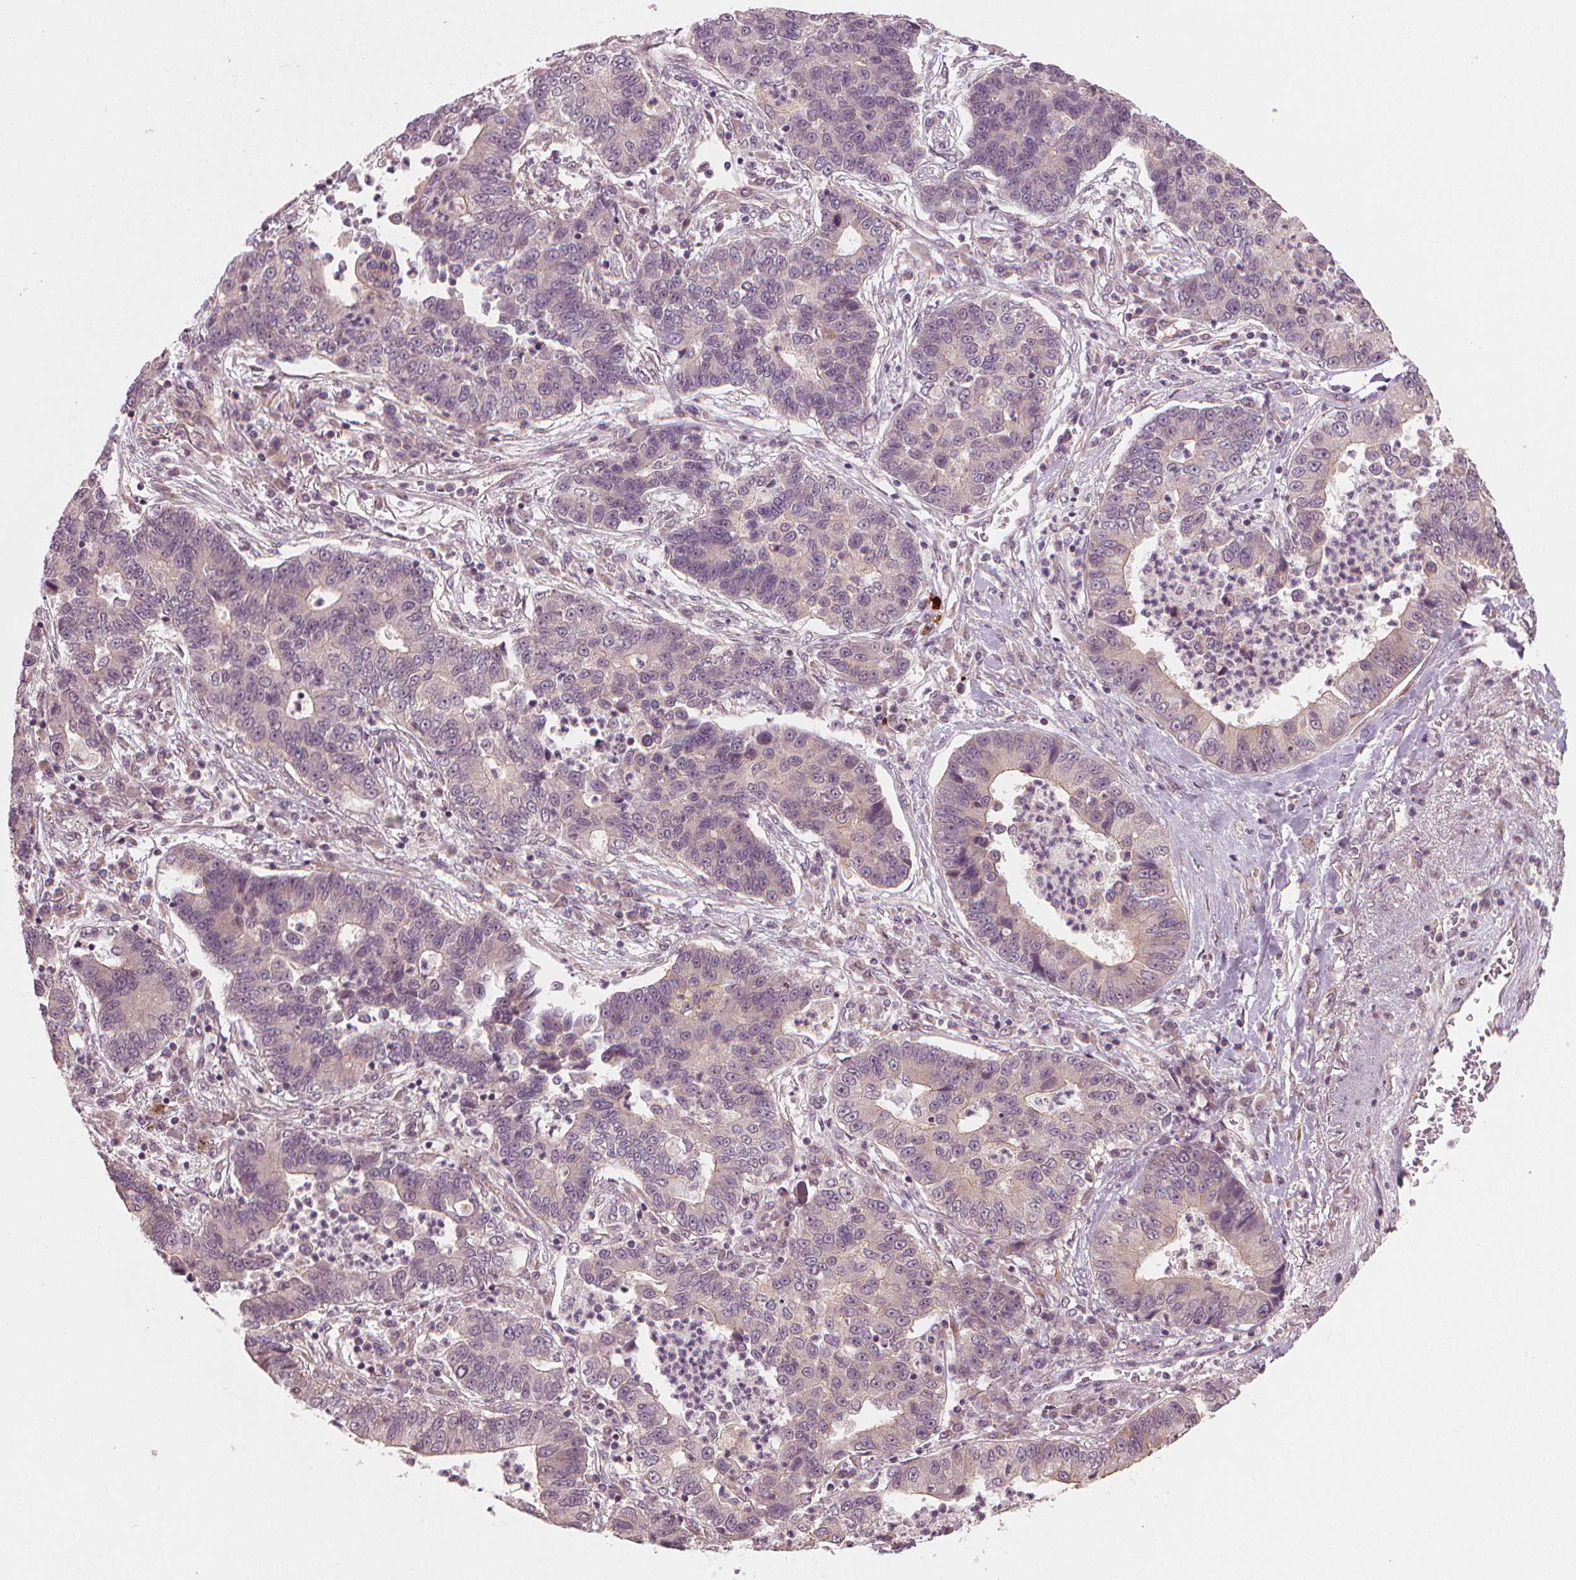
{"staining": {"intensity": "negative", "quantity": "none", "location": "none"}, "tissue": "lung cancer", "cell_type": "Tumor cells", "image_type": "cancer", "snomed": [{"axis": "morphology", "description": "Adenocarcinoma, NOS"}, {"axis": "topography", "description": "Lung"}], "caption": "Tumor cells are negative for brown protein staining in lung cancer (adenocarcinoma).", "gene": "CLBA1", "patient": {"sex": "female", "age": 57}}